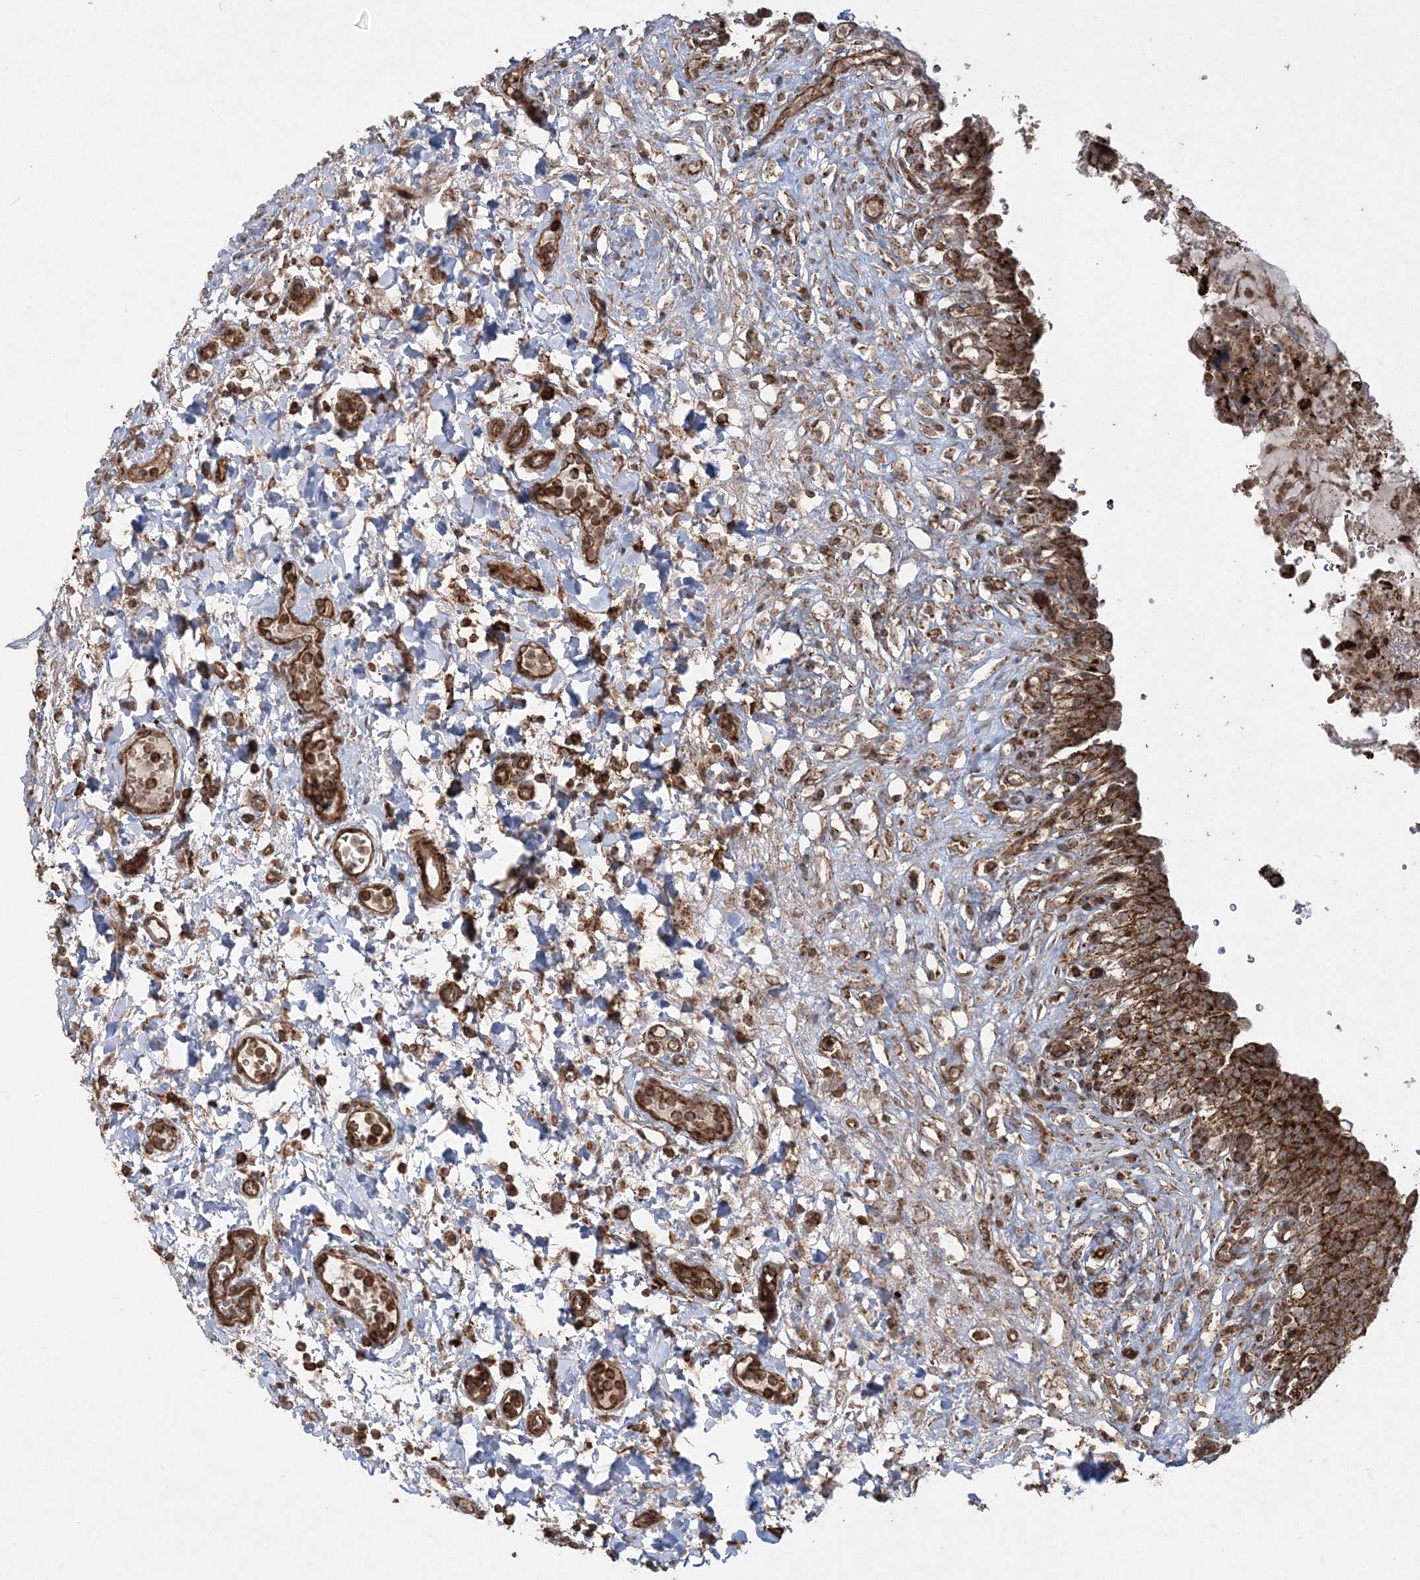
{"staining": {"intensity": "strong", "quantity": ">75%", "location": "cytoplasmic/membranous"}, "tissue": "urinary bladder", "cell_type": "Urothelial cells", "image_type": "normal", "snomed": [{"axis": "morphology", "description": "Urothelial carcinoma, High grade"}, {"axis": "topography", "description": "Urinary bladder"}], "caption": "High-power microscopy captured an immunohistochemistry (IHC) photomicrograph of benign urinary bladder, revealing strong cytoplasmic/membranous staining in about >75% of urothelial cells. (DAB (3,3'-diaminobenzidine) = brown stain, brightfield microscopy at high magnification).", "gene": "LRPPRC", "patient": {"sex": "male", "age": 46}}